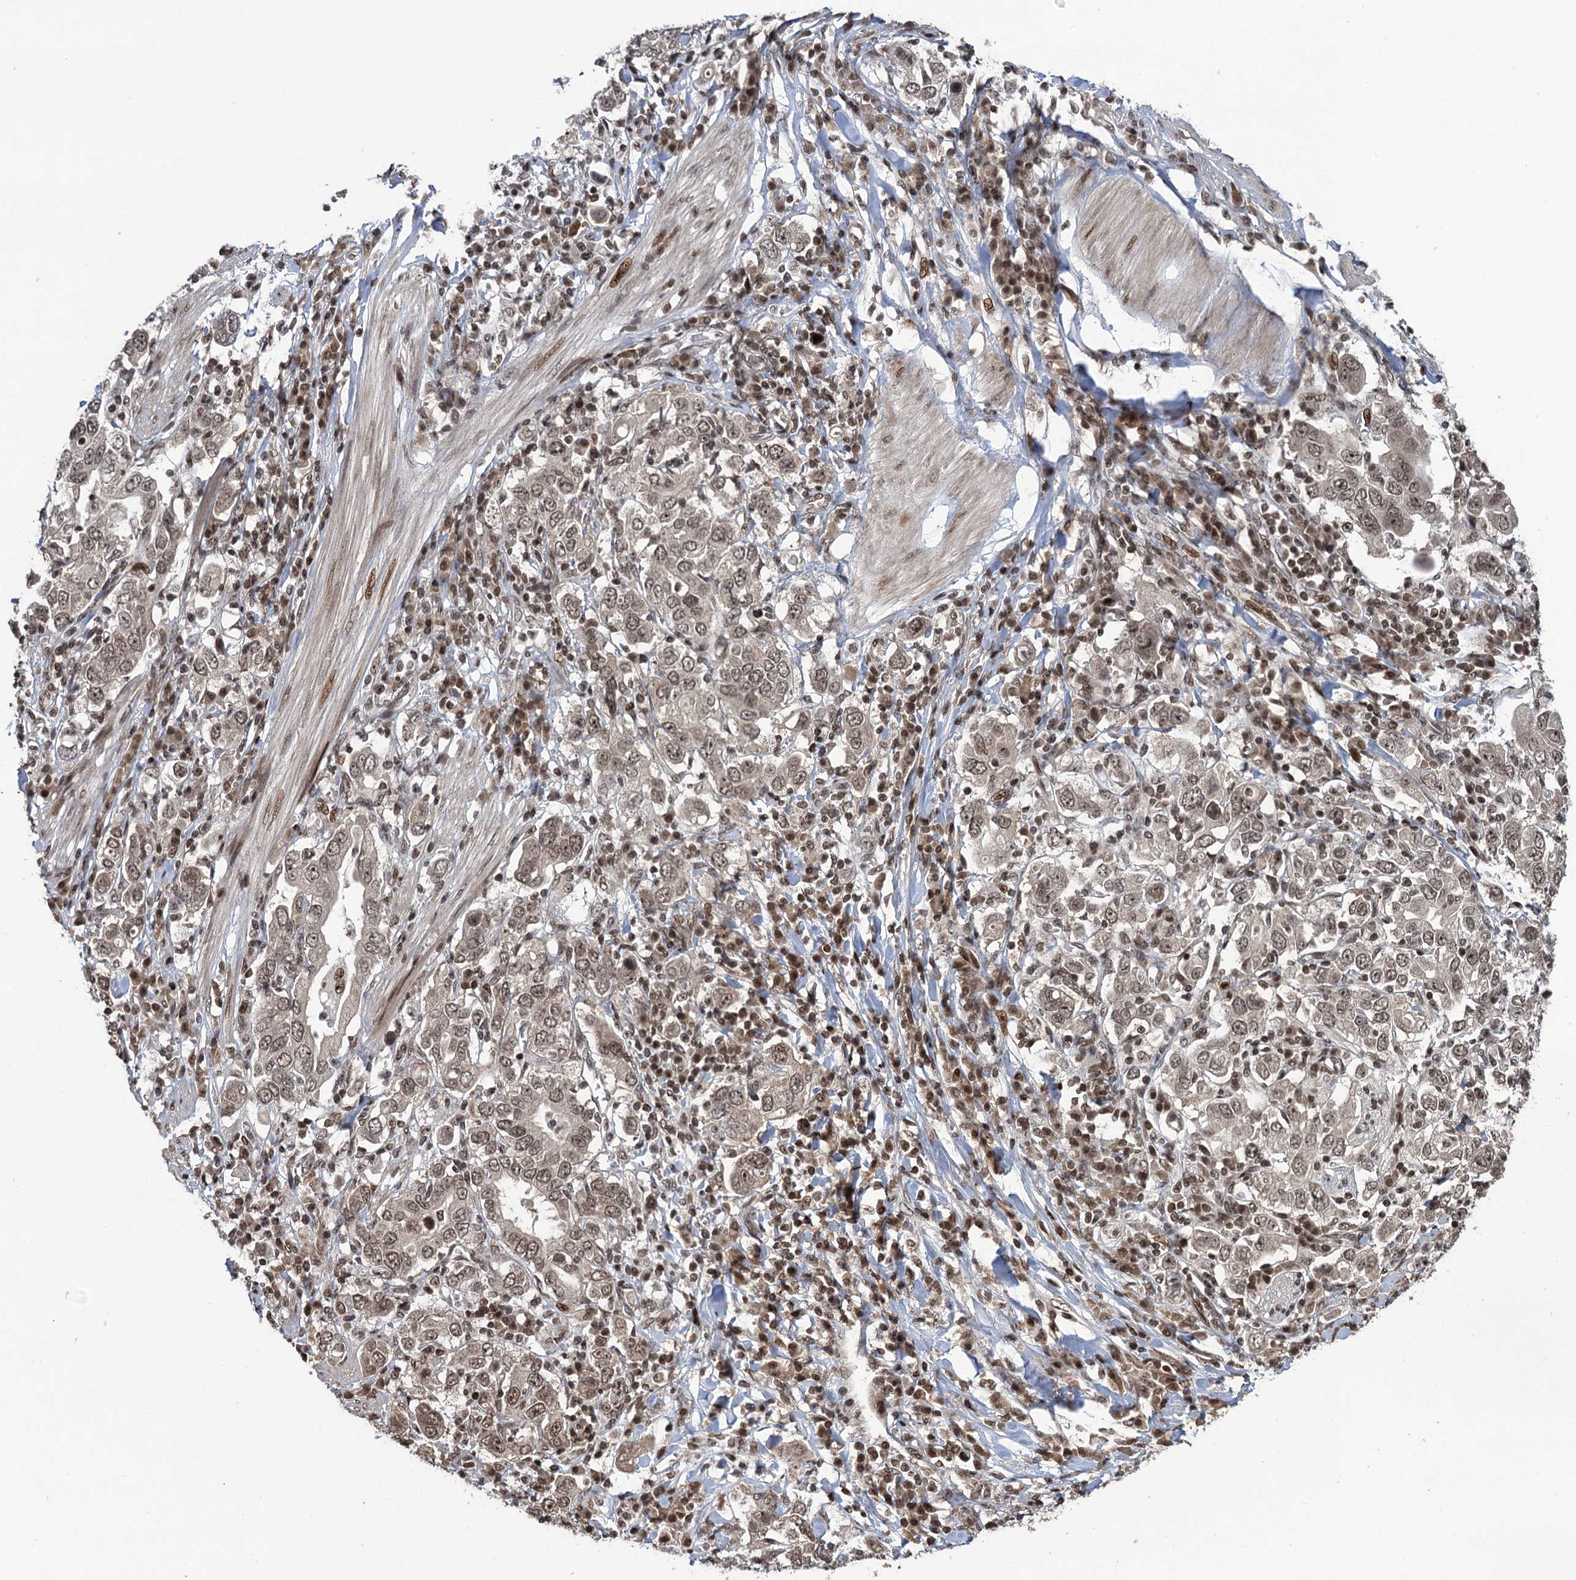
{"staining": {"intensity": "moderate", "quantity": ">75%", "location": "nuclear"}, "tissue": "stomach cancer", "cell_type": "Tumor cells", "image_type": "cancer", "snomed": [{"axis": "morphology", "description": "Adenocarcinoma, NOS"}, {"axis": "topography", "description": "Stomach, upper"}], "caption": "Moderate nuclear protein staining is seen in approximately >75% of tumor cells in stomach cancer (adenocarcinoma). (Brightfield microscopy of DAB IHC at high magnification).", "gene": "ZNF169", "patient": {"sex": "male", "age": 62}}